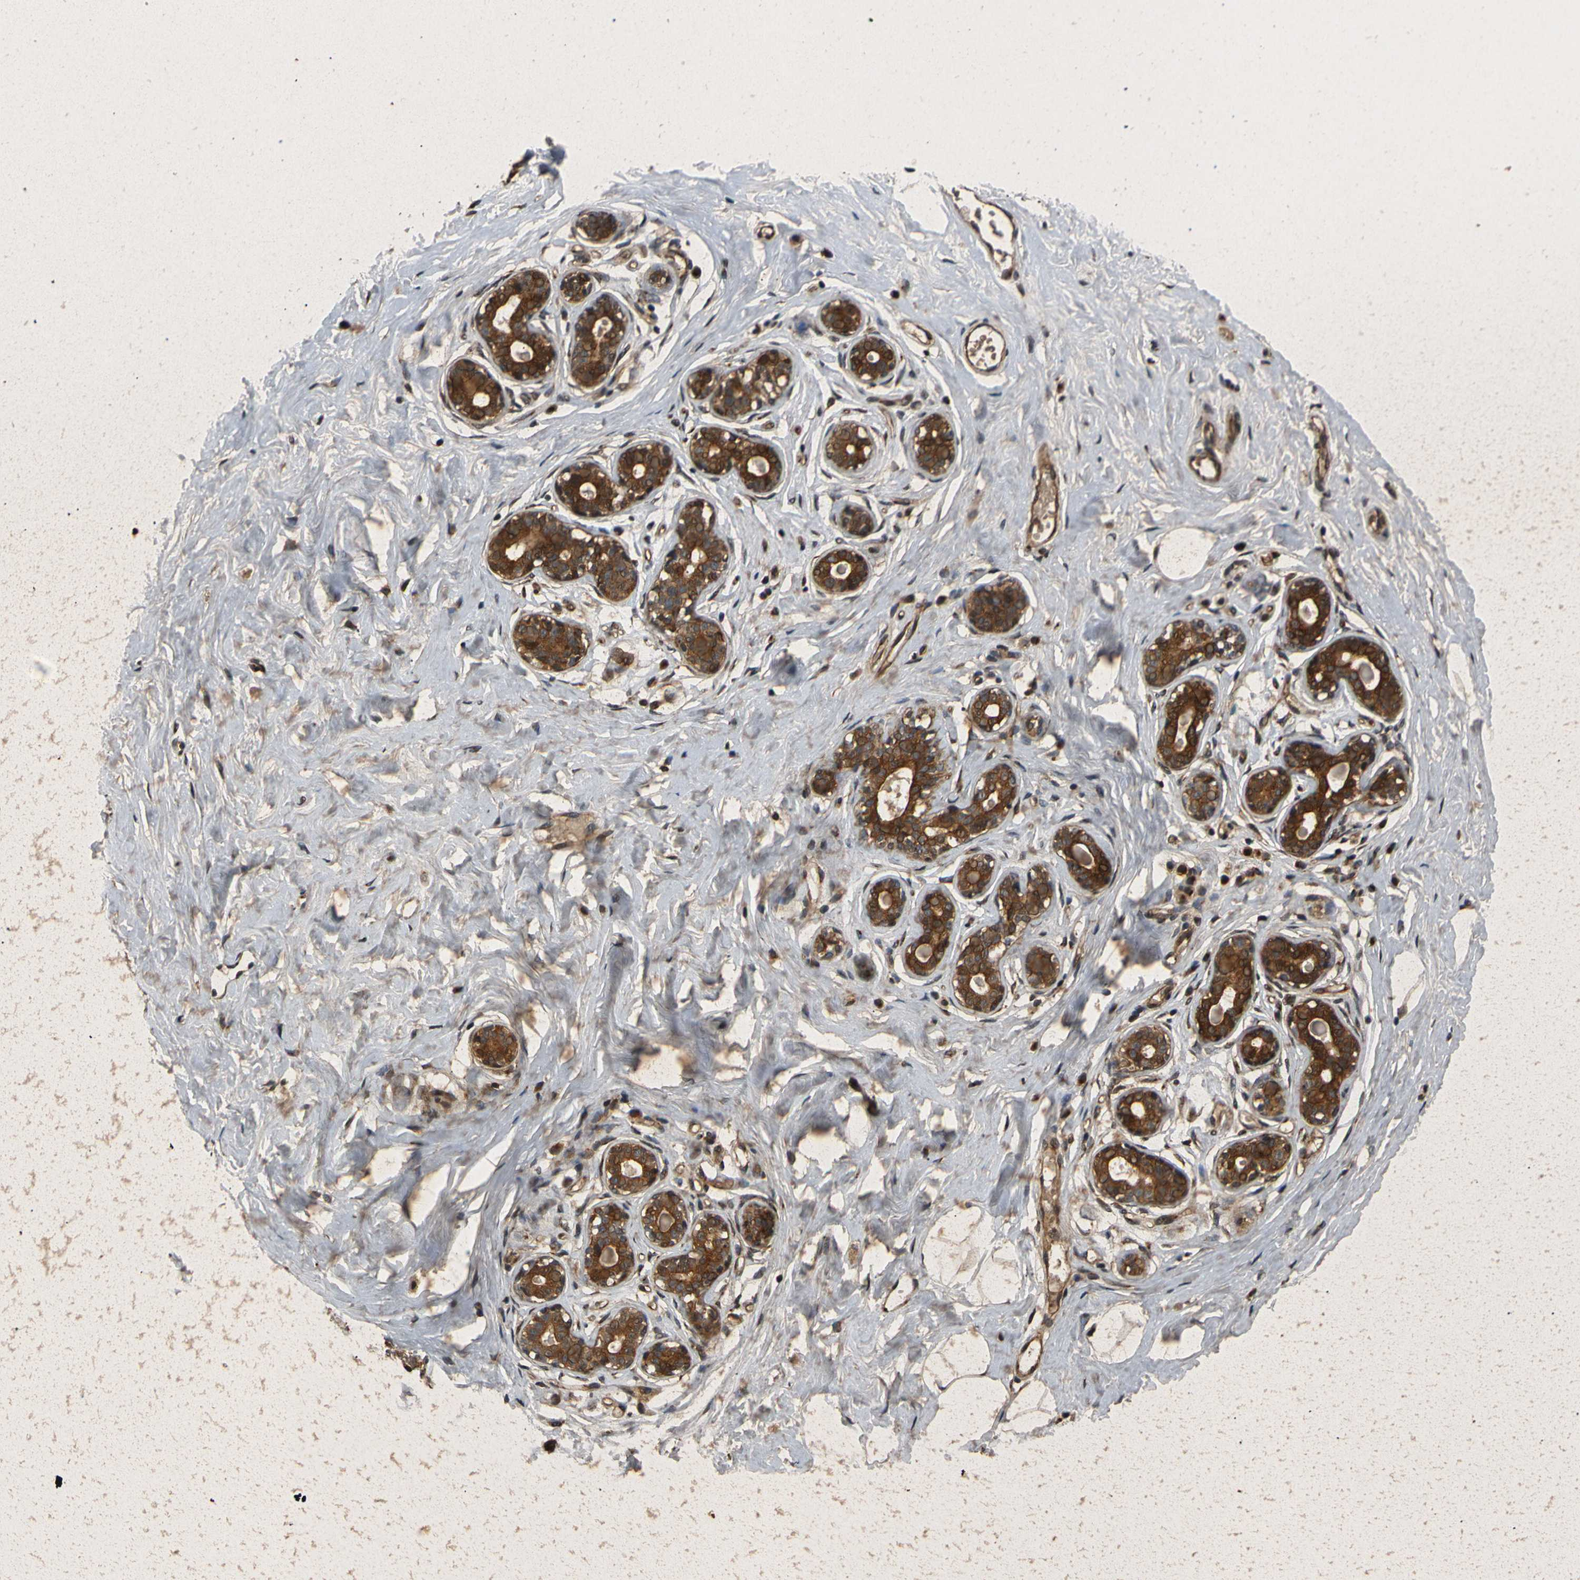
{"staining": {"intensity": "moderate", "quantity": ">75%", "location": "cytoplasmic/membranous"}, "tissue": "breast", "cell_type": "Adipocytes", "image_type": "normal", "snomed": [{"axis": "morphology", "description": "Normal tissue, NOS"}, {"axis": "topography", "description": "Breast"}], "caption": "Immunohistochemistry (IHC) staining of normal breast, which exhibits medium levels of moderate cytoplasmic/membranous staining in approximately >75% of adipocytes indicating moderate cytoplasmic/membranous protein positivity. The staining was performed using DAB (3,3'-diaminobenzidine) (brown) for protein detection and nuclei were counterstained in hematoxylin (blue).", "gene": "AKAP9", "patient": {"sex": "female", "age": 23}}